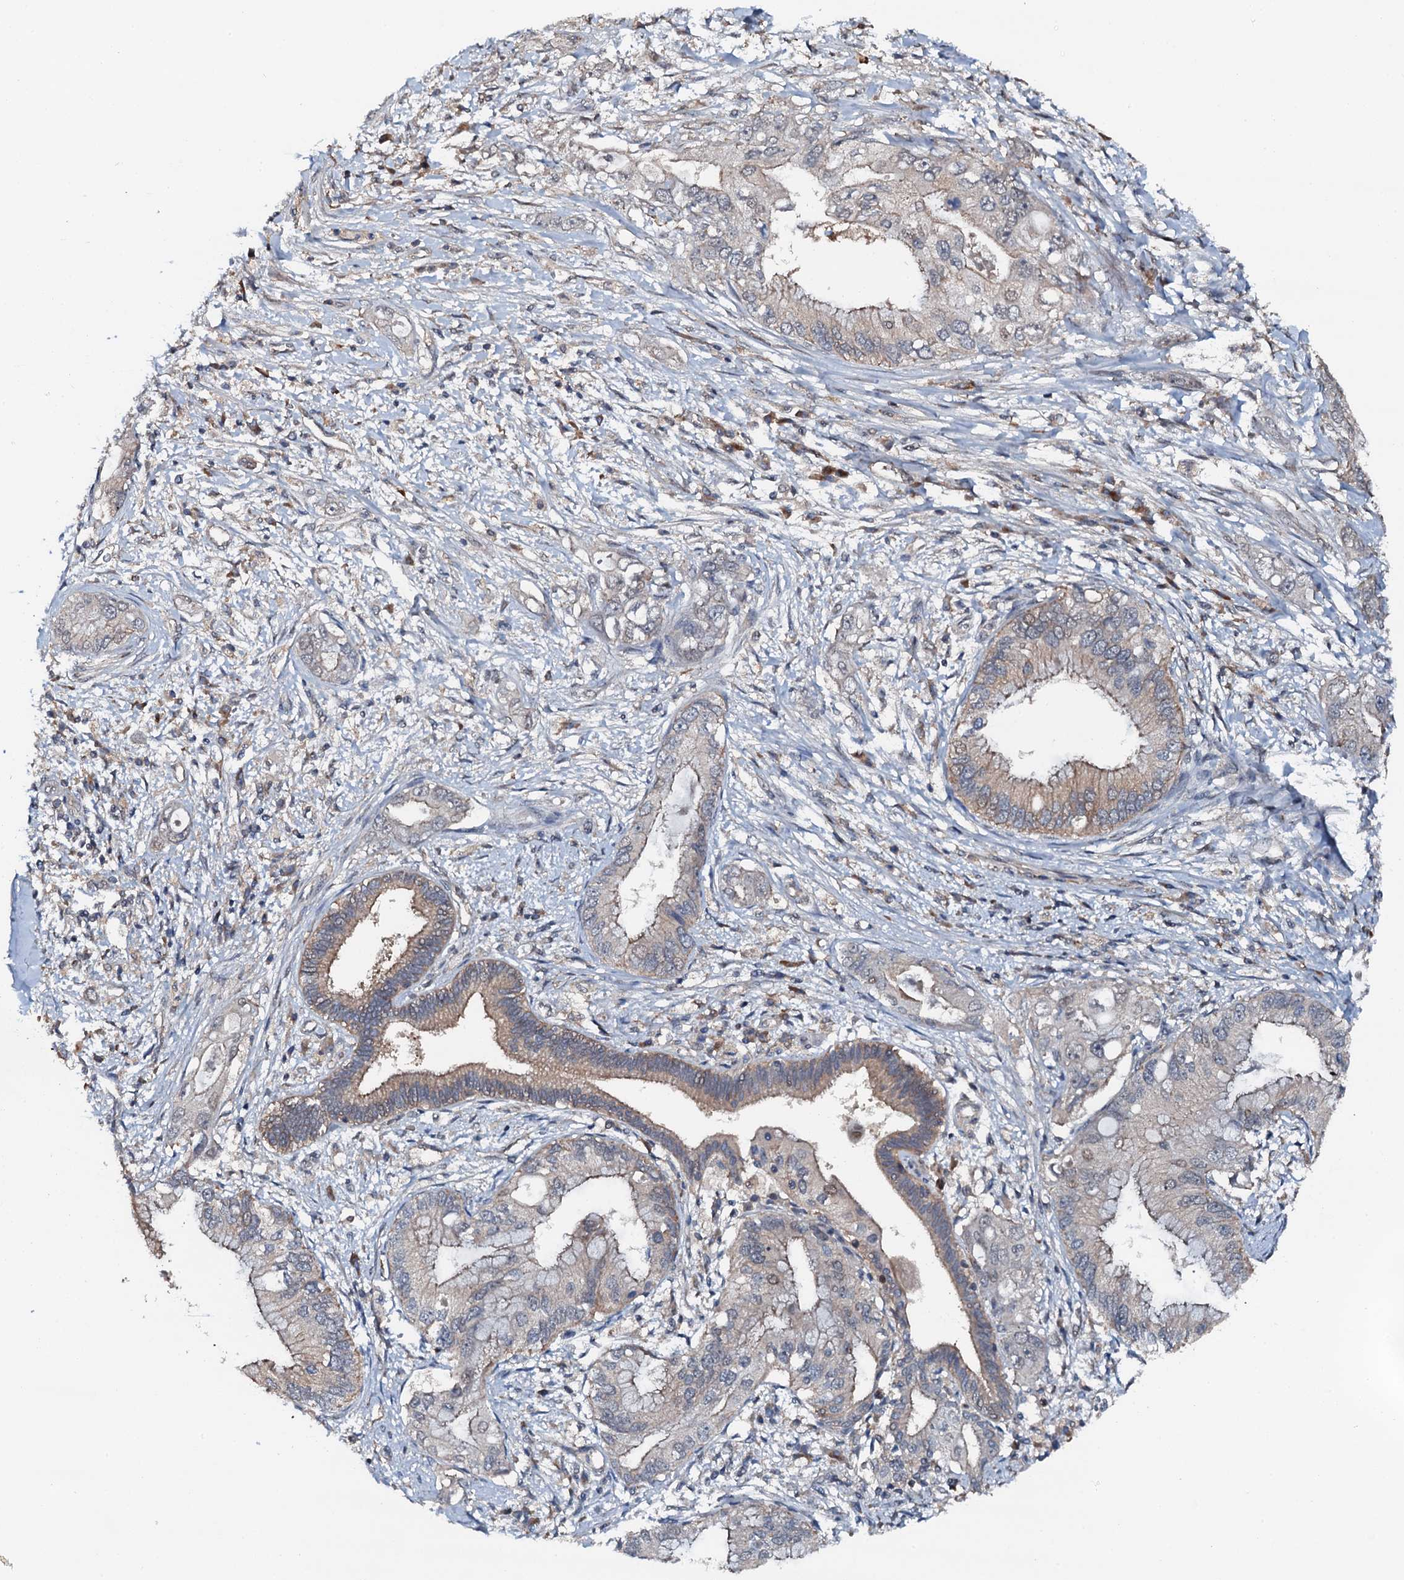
{"staining": {"intensity": "negative", "quantity": "none", "location": "none"}, "tissue": "pancreatic cancer", "cell_type": "Tumor cells", "image_type": "cancer", "snomed": [{"axis": "morphology", "description": "Inflammation, NOS"}, {"axis": "morphology", "description": "Adenocarcinoma, NOS"}, {"axis": "topography", "description": "Pancreas"}], "caption": "DAB immunohistochemical staining of pancreatic cancer (adenocarcinoma) exhibits no significant staining in tumor cells. The staining is performed using DAB brown chromogen with nuclei counter-stained in using hematoxylin.", "gene": "FLYWCH1", "patient": {"sex": "female", "age": 56}}